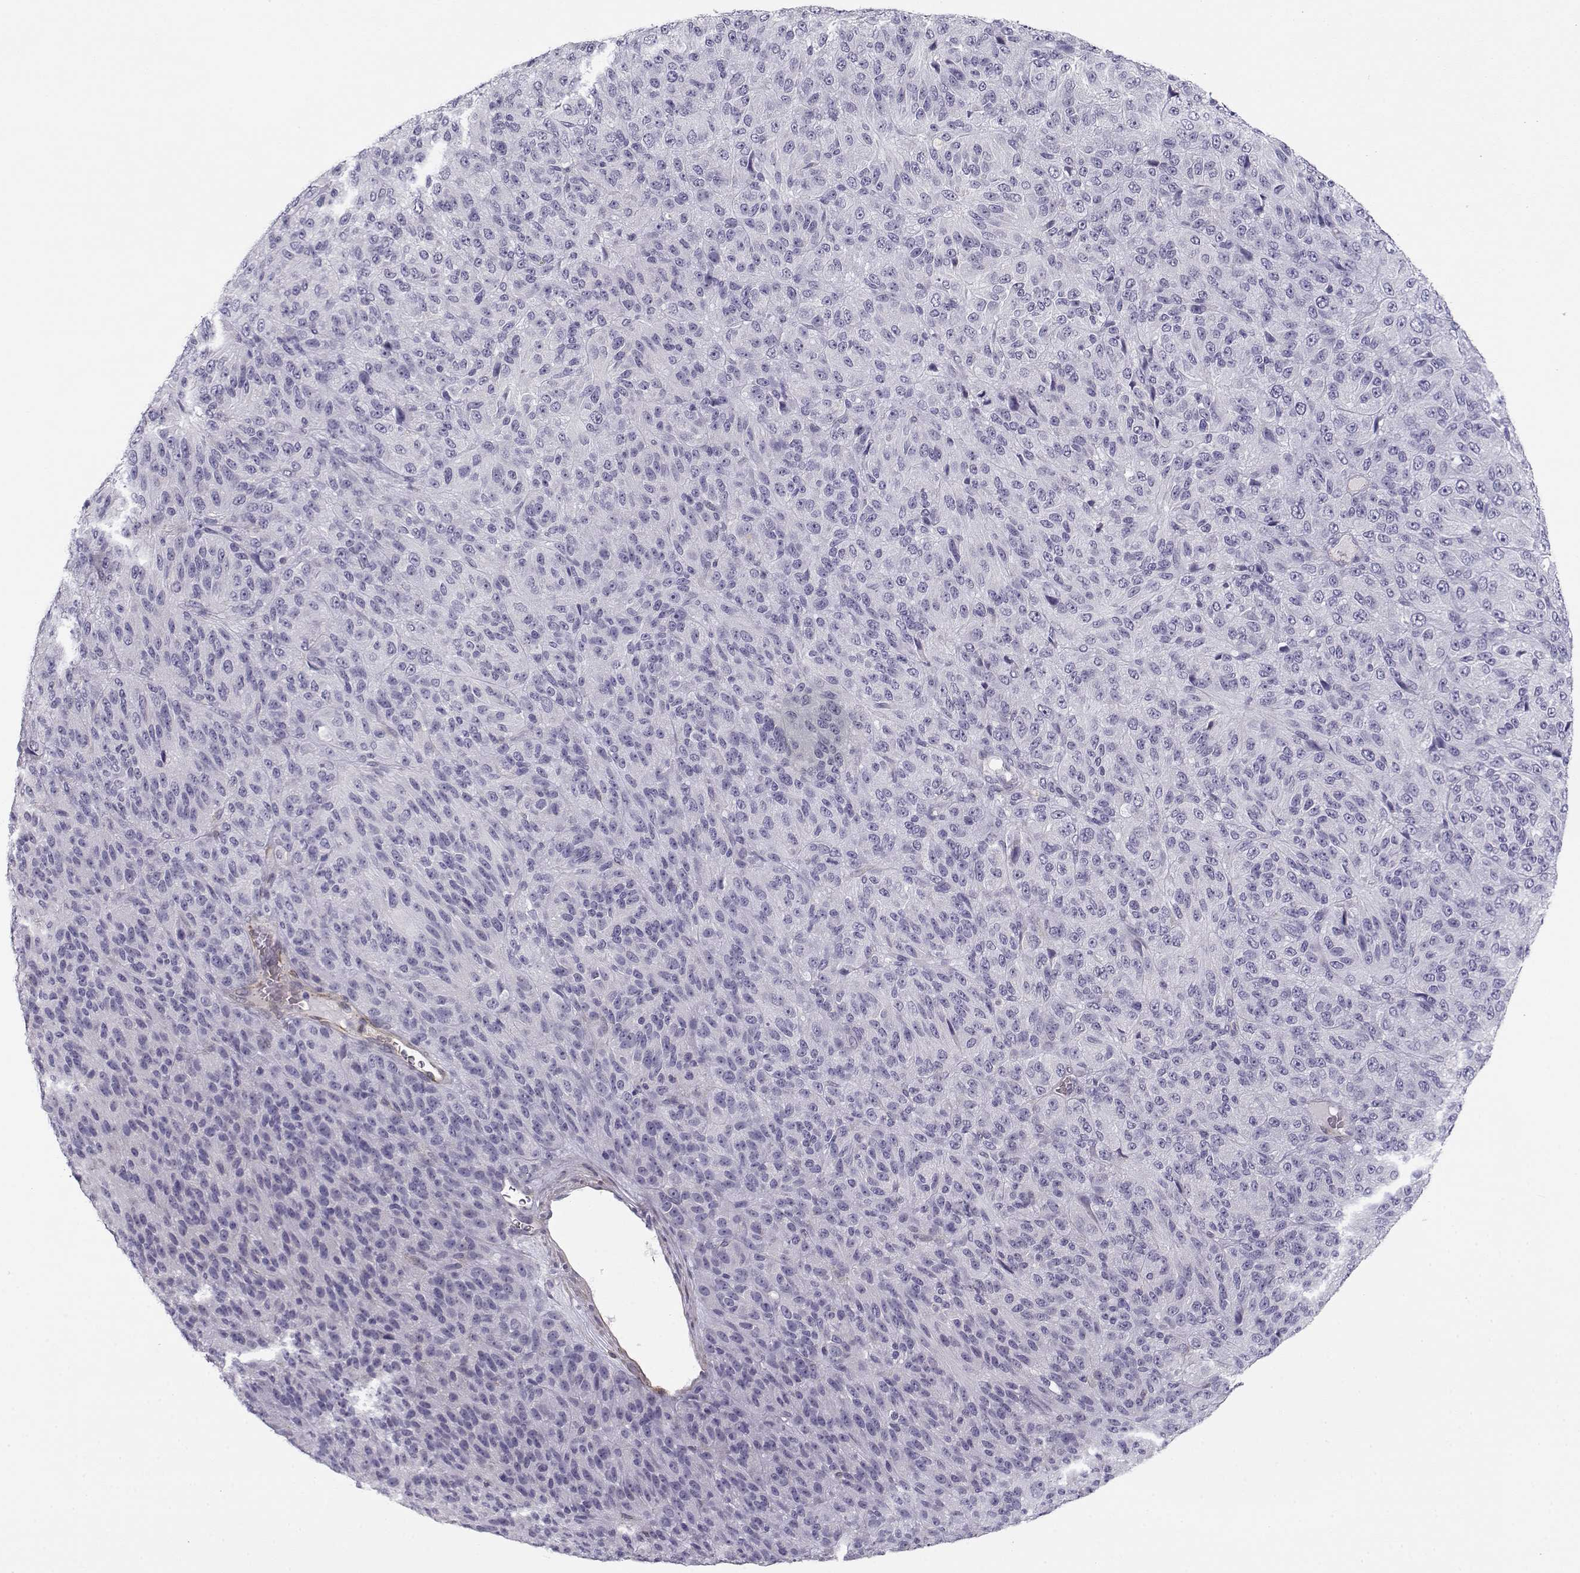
{"staining": {"intensity": "negative", "quantity": "none", "location": "none"}, "tissue": "melanoma", "cell_type": "Tumor cells", "image_type": "cancer", "snomed": [{"axis": "morphology", "description": "Malignant melanoma, Metastatic site"}, {"axis": "topography", "description": "Brain"}], "caption": "A histopathology image of malignant melanoma (metastatic site) stained for a protein displays no brown staining in tumor cells. Brightfield microscopy of IHC stained with DAB (brown) and hematoxylin (blue), captured at high magnification.", "gene": "MYO1A", "patient": {"sex": "female", "age": 56}}